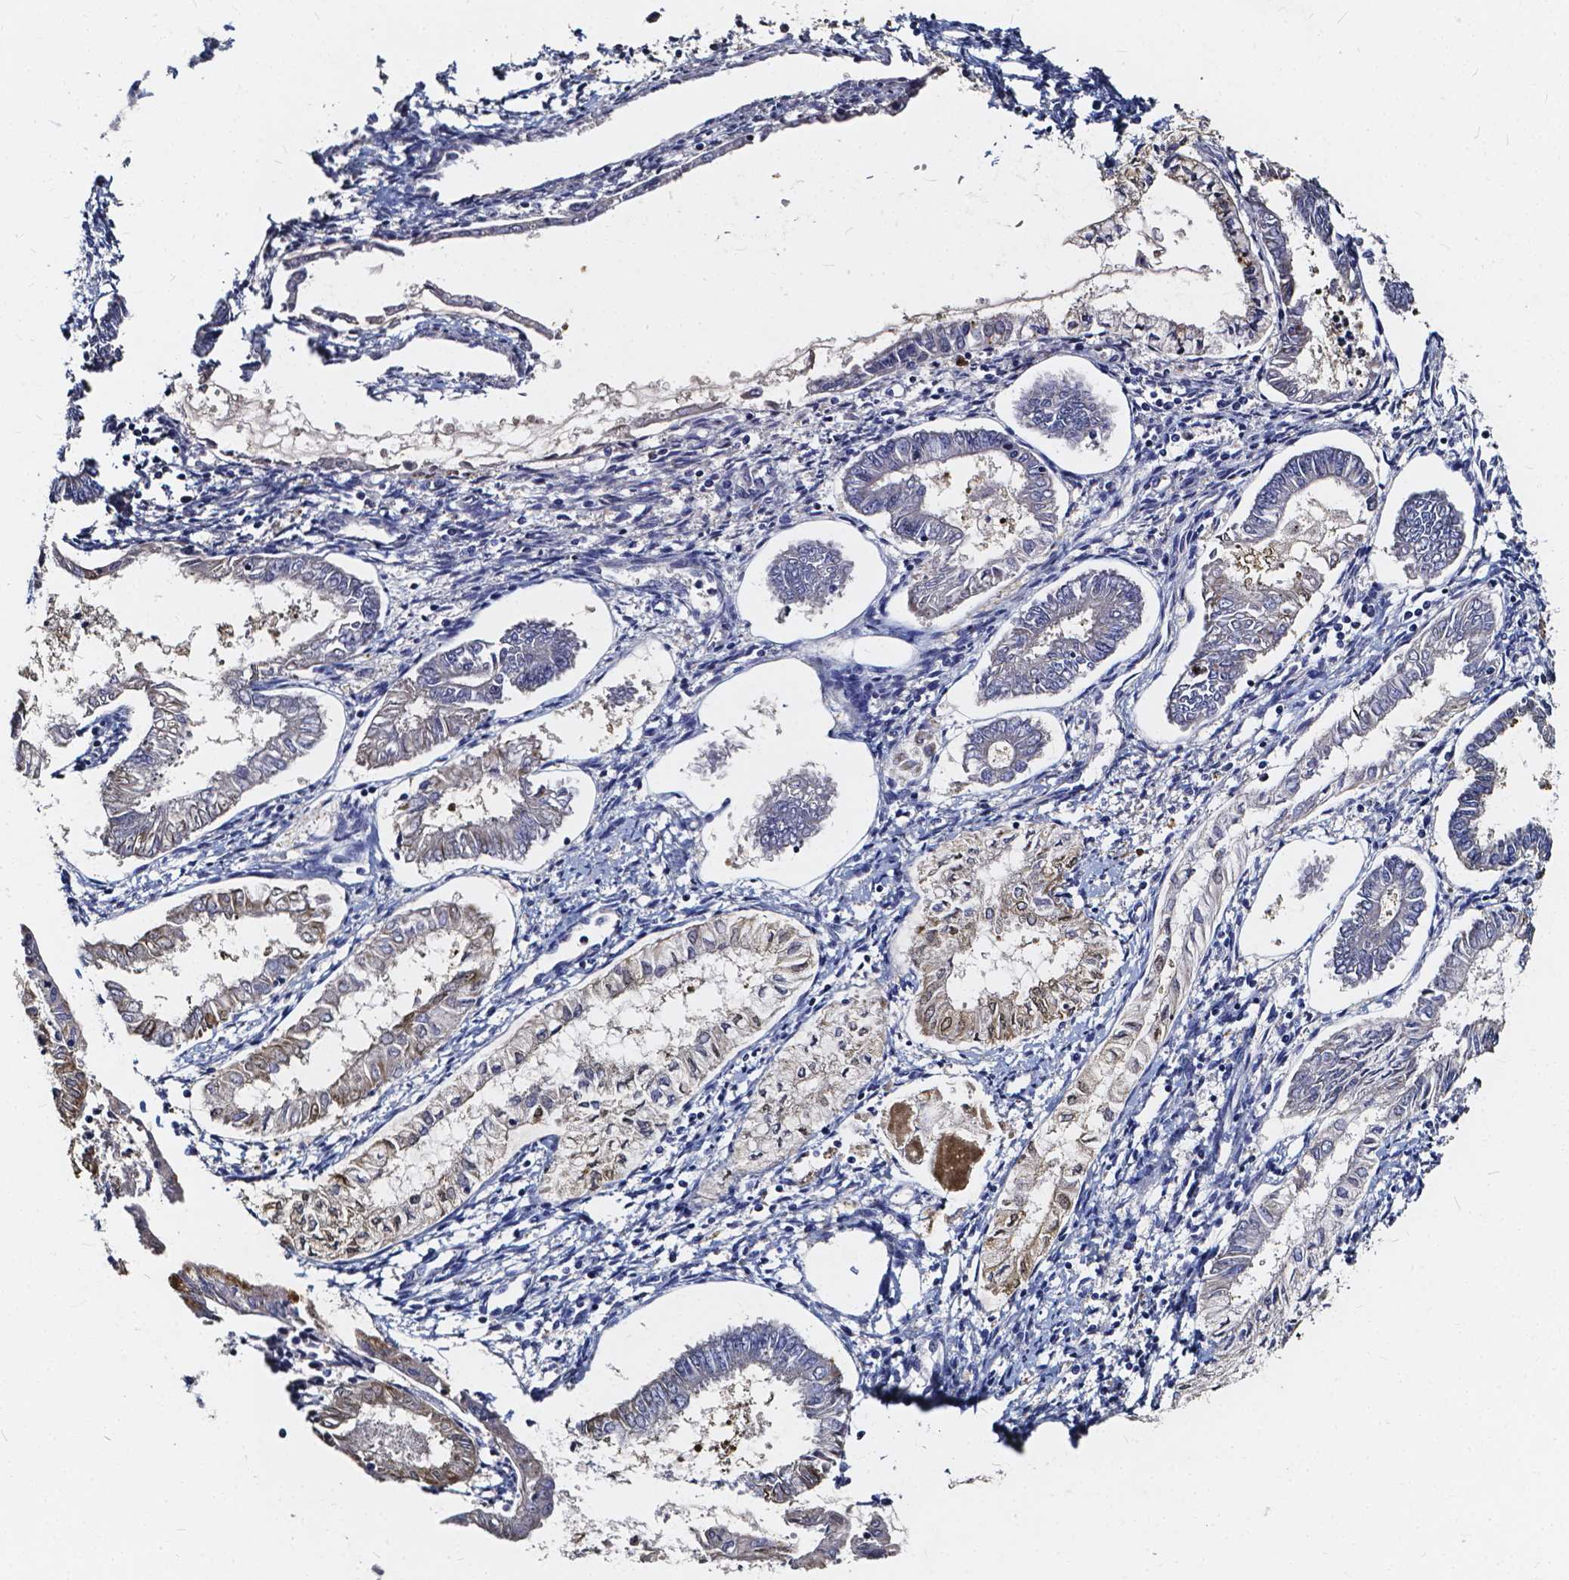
{"staining": {"intensity": "weak", "quantity": "<25%", "location": "cytoplasmic/membranous,nuclear"}, "tissue": "endometrial cancer", "cell_type": "Tumor cells", "image_type": "cancer", "snomed": [{"axis": "morphology", "description": "Adenocarcinoma, NOS"}, {"axis": "topography", "description": "Endometrium"}], "caption": "This is a image of immunohistochemistry staining of endometrial adenocarcinoma, which shows no expression in tumor cells.", "gene": "SOWAHA", "patient": {"sex": "female", "age": 68}}